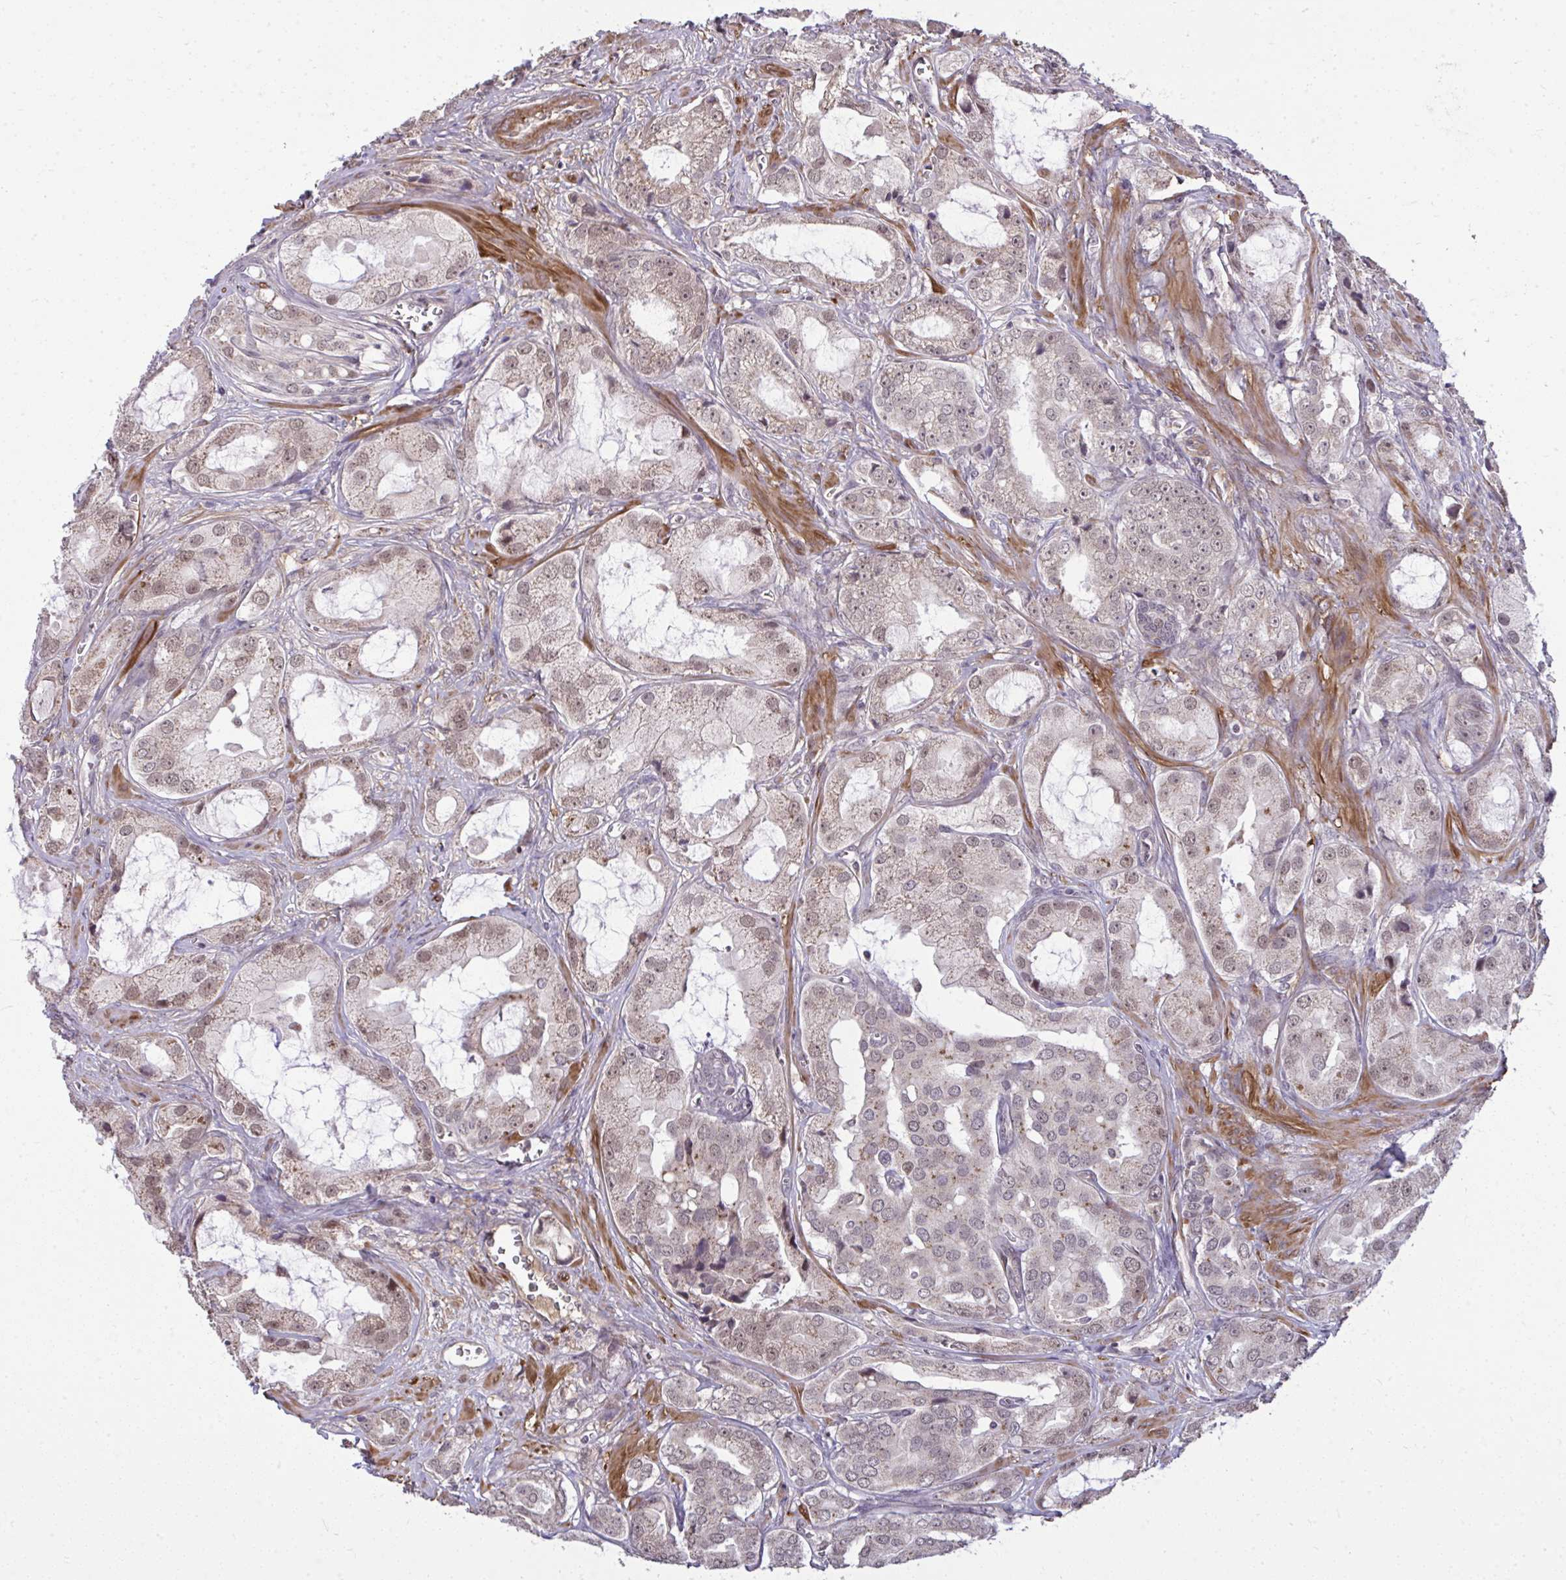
{"staining": {"intensity": "moderate", "quantity": ">75%", "location": "cytoplasmic/membranous,nuclear"}, "tissue": "prostate cancer", "cell_type": "Tumor cells", "image_type": "cancer", "snomed": [{"axis": "morphology", "description": "Adenocarcinoma, High grade"}, {"axis": "topography", "description": "Prostate"}], "caption": "This photomicrograph shows adenocarcinoma (high-grade) (prostate) stained with IHC to label a protein in brown. The cytoplasmic/membranous and nuclear of tumor cells show moderate positivity for the protein. Nuclei are counter-stained blue.", "gene": "ZSCAN9", "patient": {"sex": "male", "age": 64}}